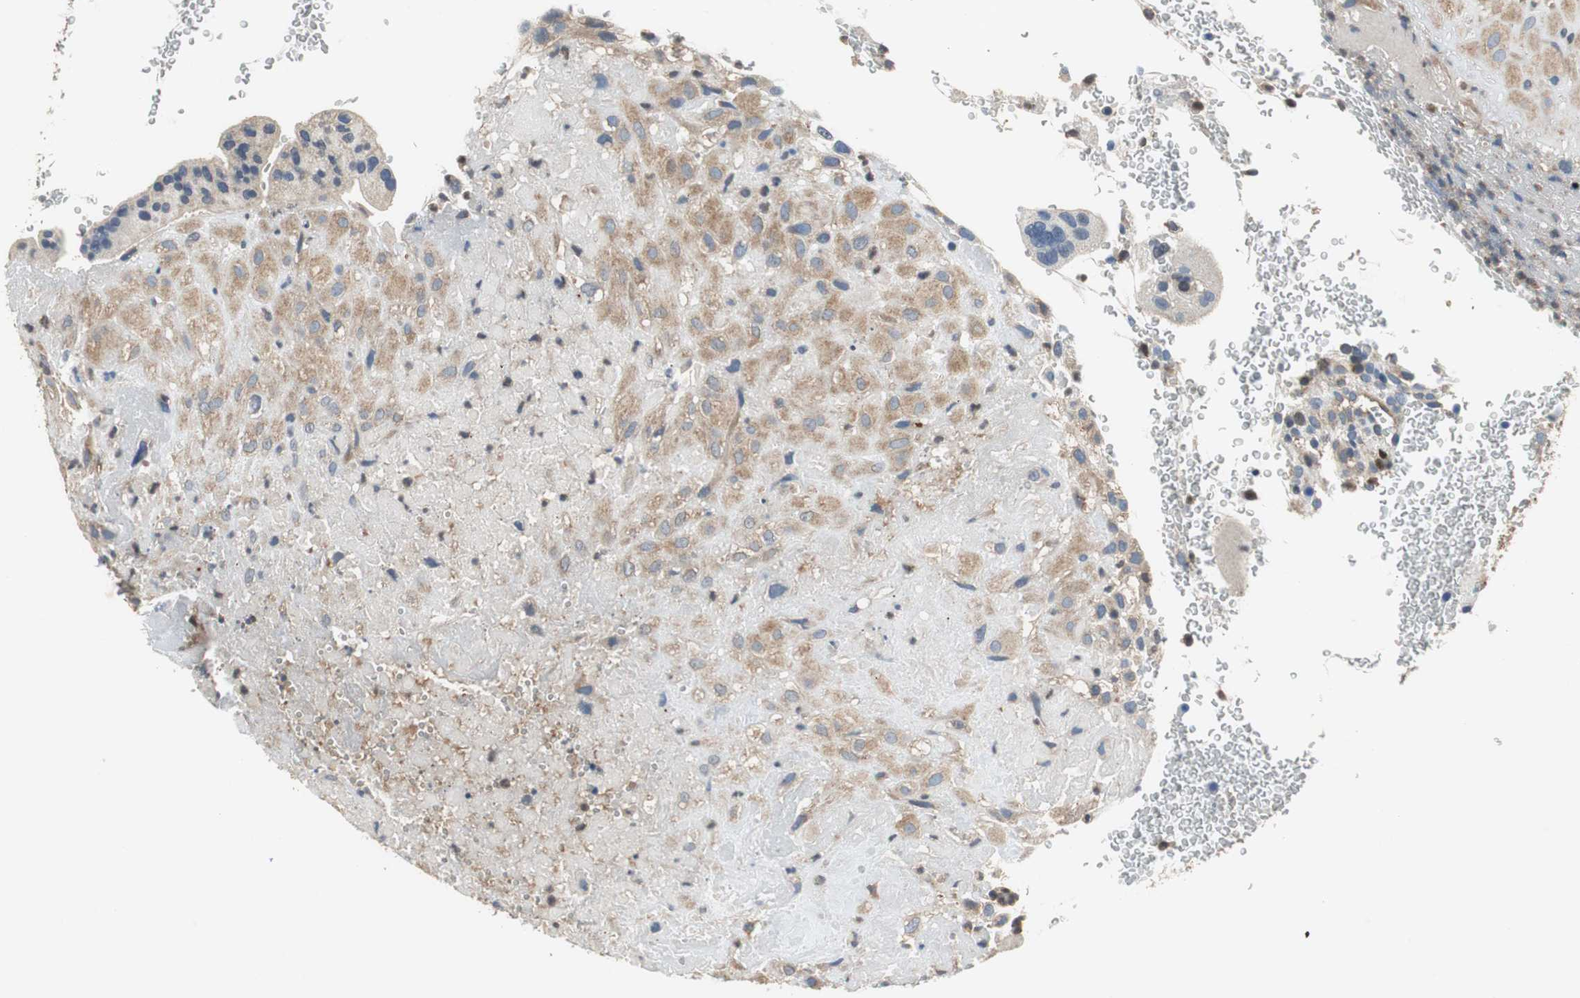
{"staining": {"intensity": "moderate", "quantity": ">75%", "location": "cytoplasmic/membranous"}, "tissue": "placenta", "cell_type": "Decidual cells", "image_type": "normal", "snomed": [{"axis": "morphology", "description": "Normal tissue, NOS"}, {"axis": "topography", "description": "Placenta"}], "caption": "Protein staining of benign placenta demonstrates moderate cytoplasmic/membranous staining in about >75% of decidual cells. (DAB (3,3'-diaminobenzidine) IHC, brown staining for protein, blue staining for nuclei).", "gene": "PI4KB", "patient": {"sex": "female", "age": 19}}